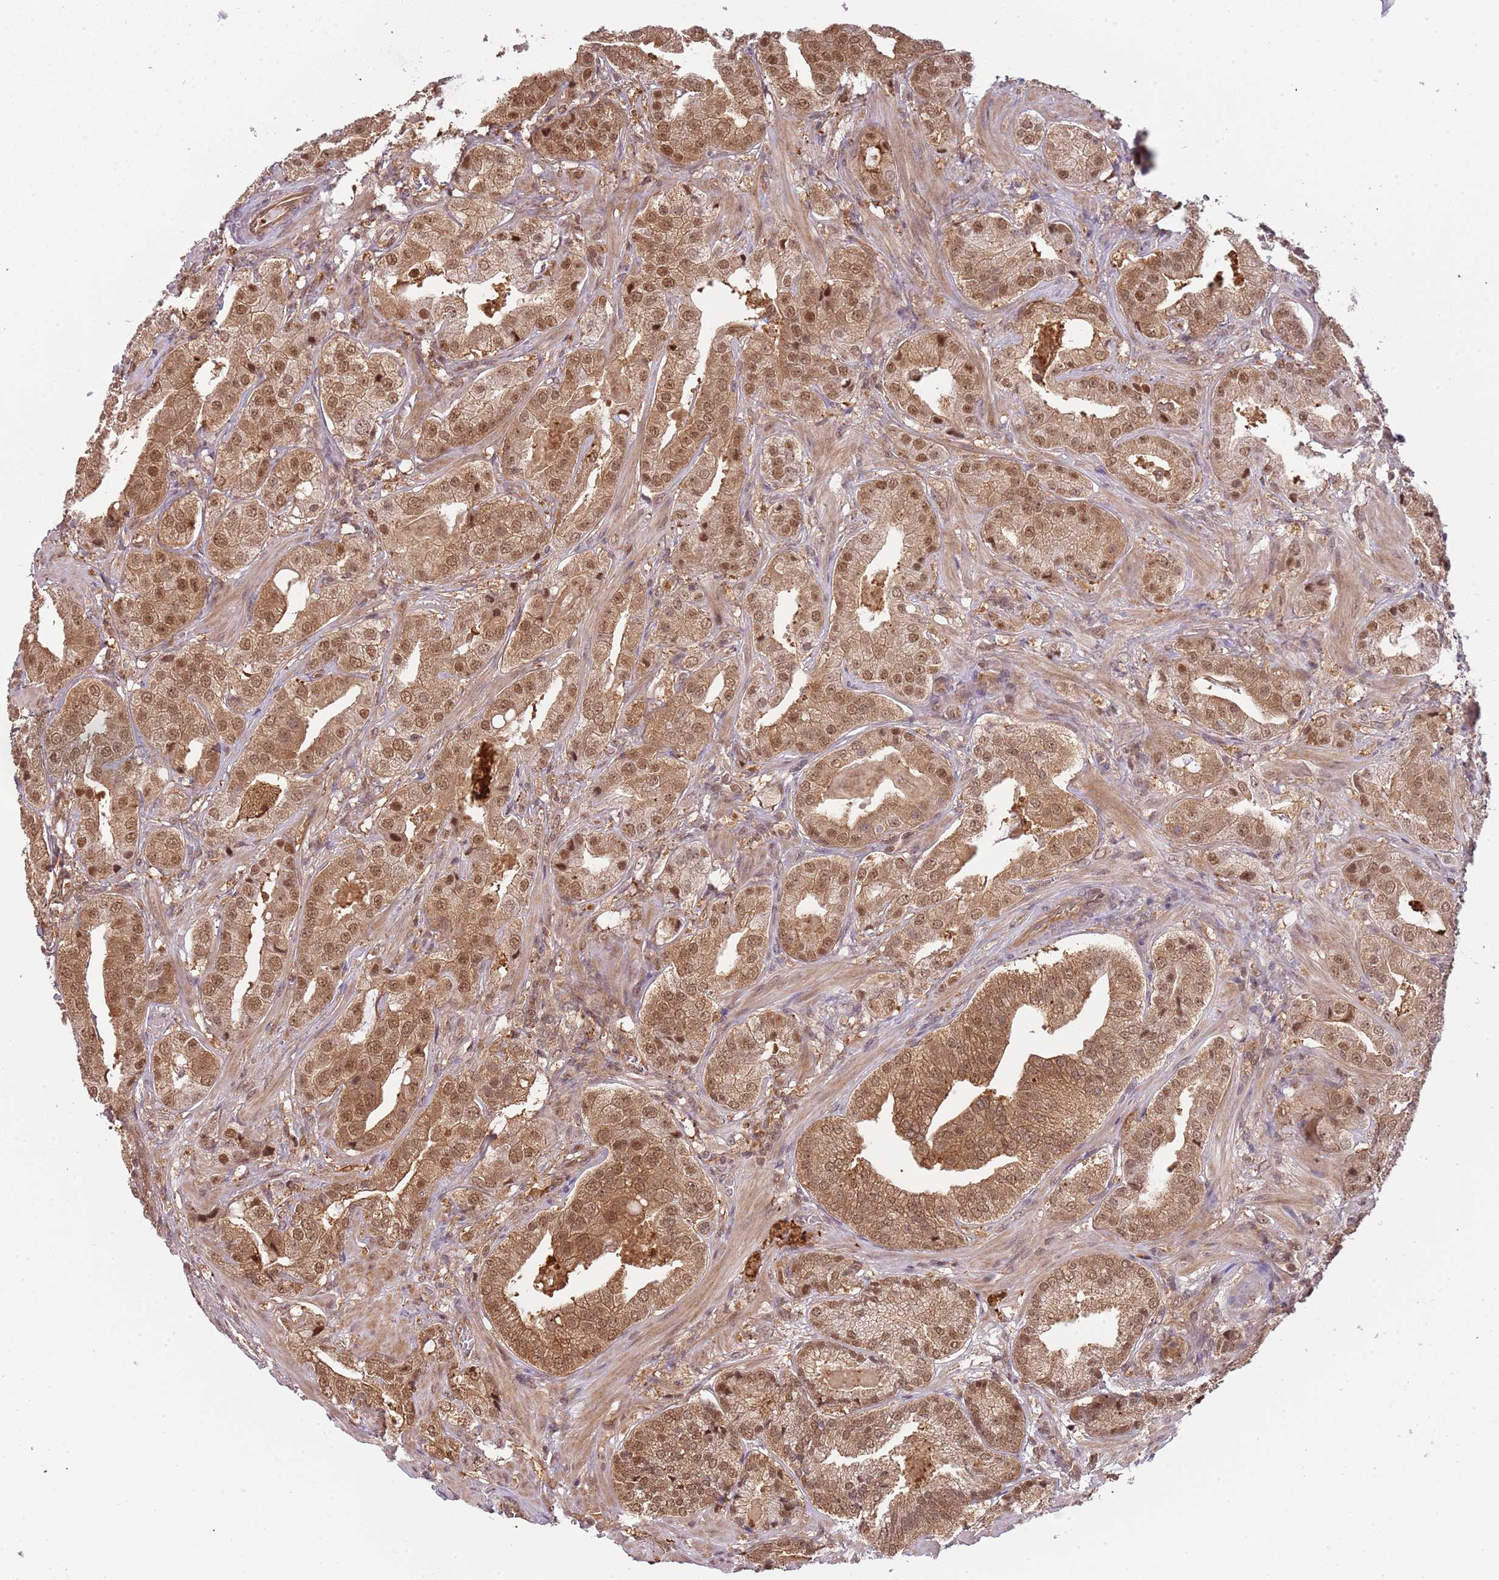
{"staining": {"intensity": "moderate", "quantity": ">75%", "location": "cytoplasmic/membranous,nuclear"}, "tissue": "prostate cancer", "cell_type": "Tumor cells", "image_type": "cancer", "snomed": [{"axis": "morphology", "description": "Adenocarcinoma, High grade"}, {"axis": "topography", "description": "Prostate"}], "caption": "Human high-grade adenocarcinoma (prostate) stained with a protein marker reveals moderate staining in tumor cells.", "gene": "PLSCR5", "patient": {"sex": "male", "age": 63}}